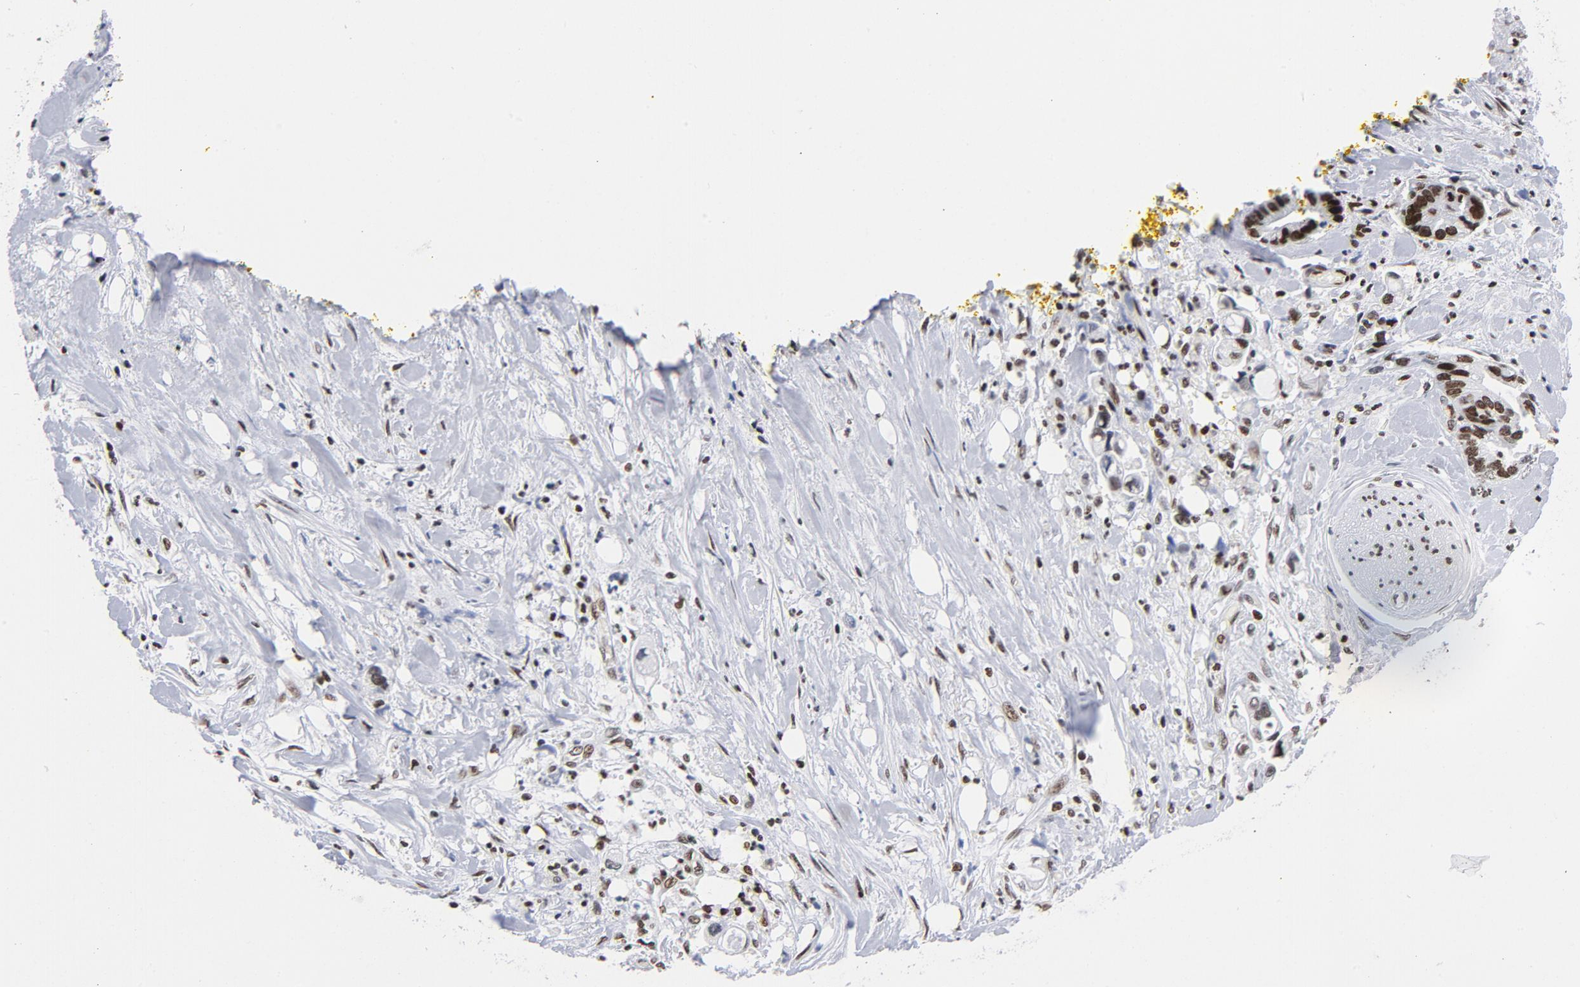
{"staining": {"intensity": "moderate", "quantity": ">75%", "location": "cytoplasmic/membranous,nuclear"}, "tissue": "pancreatic cancer", "cell_type": "Tumor cells", "image_type": "cancer", "snomed": [{"axis": "morphology", "description": "Adenocarcinoma, NOS"}, {"axis": "topography", "description": "Pancreas"}], "caption": "Pancreatic cancer tissue shows moderate cytoplasmic/membranous and nuclear expression in approximately >75% of tumor cells", "gene": "TOP2B", "patient": {"sex": "male", "age": 70}}